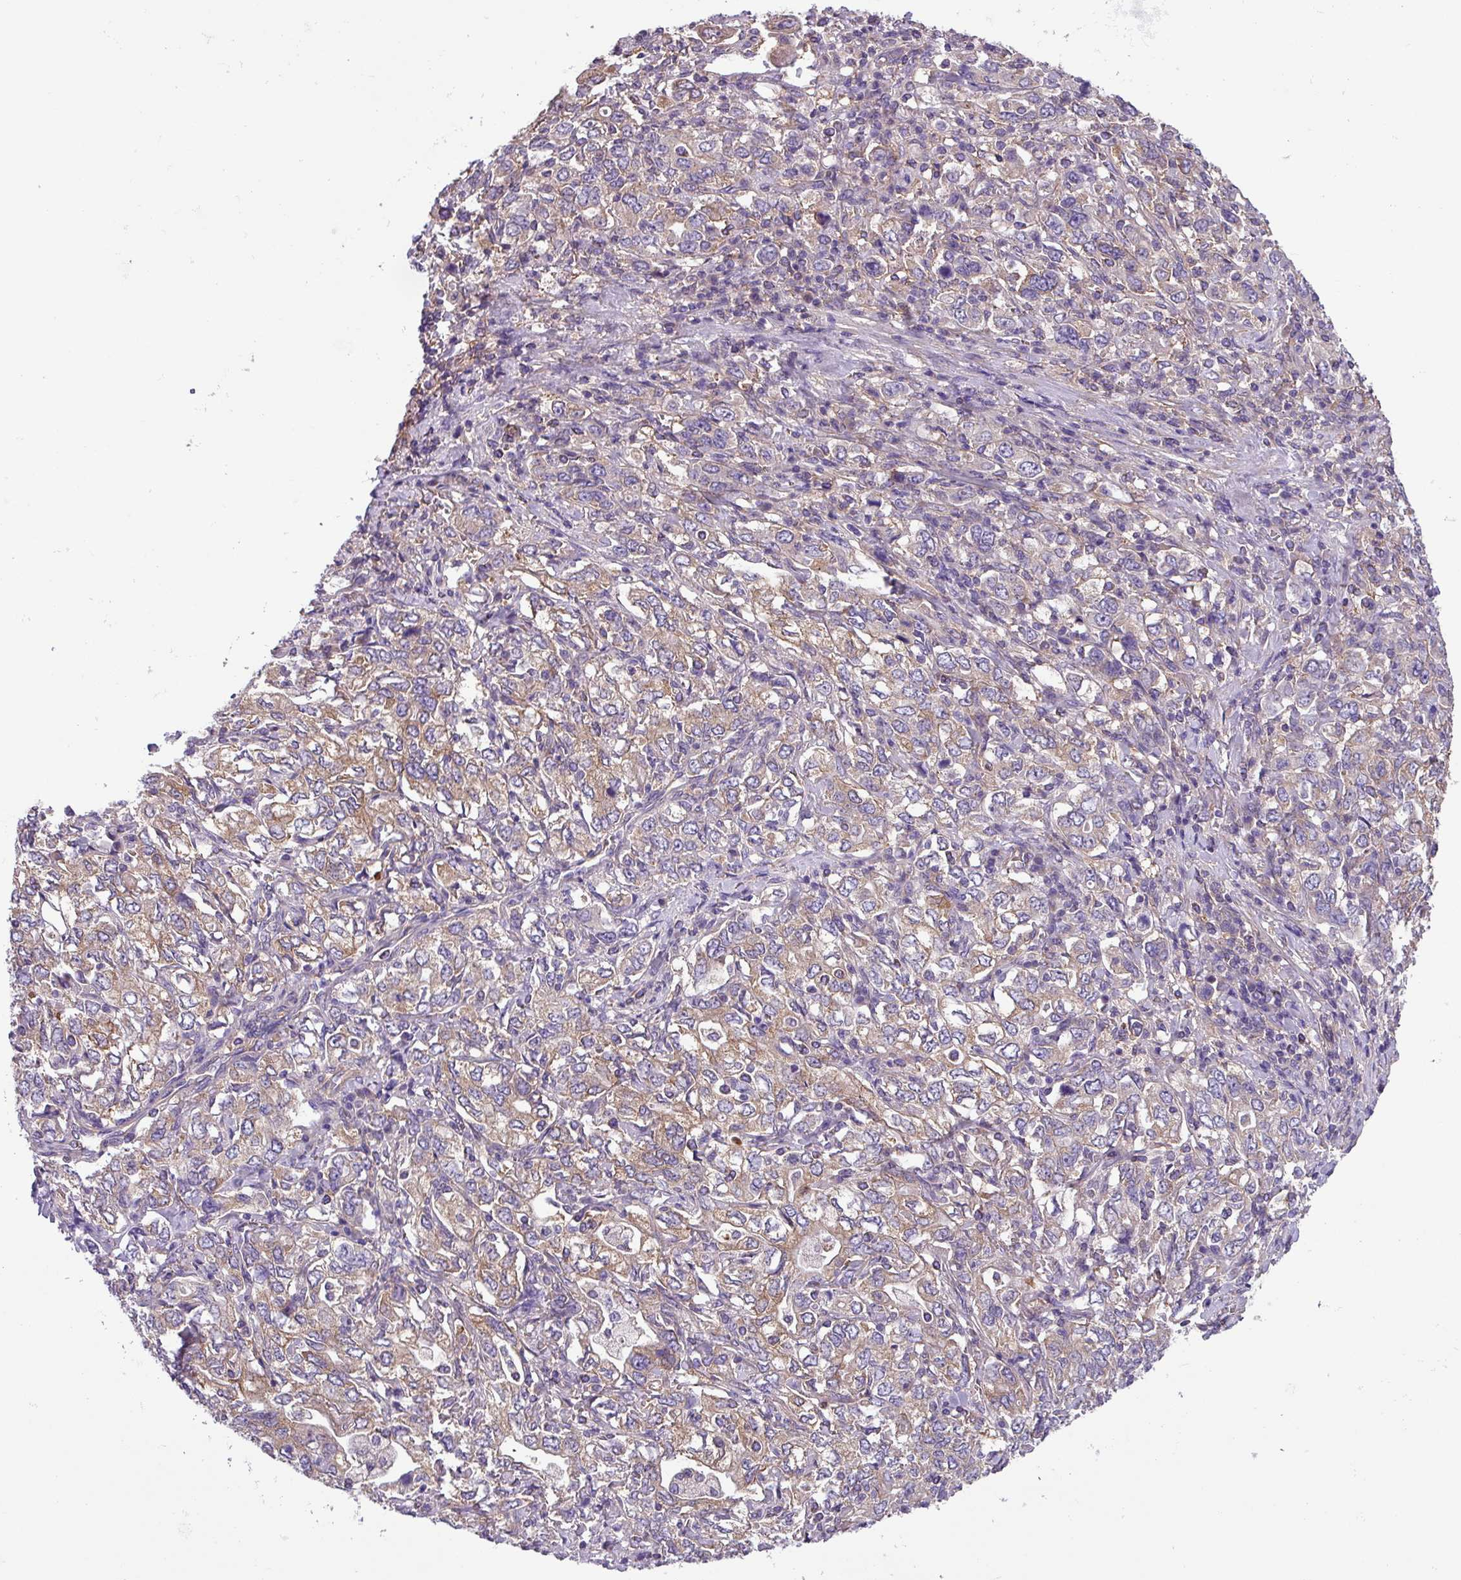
{"staining": {"intensity": "moderate", "quantity": ">75%", "location": "cytoplasmic/membranous"}, "tissue": "stomach cancer", "cell_type": "Tumor cells", "image_type": "cancer", "snomed": [{"axis": "morphology", "description": "Adenocarcinoma, NOS"}, {"axis": "topography", "description": "Stomach, upper"}, {"axis": "topography", "description": "Stomach"}], "caption": "Tumor cells demonstrate medium levels of moderate cytoplasmic/membranous staining in about >75% of cells in adenocarcinoma (stomach). (Stains: DAB (3,3'-diaminobenzidine) in brown, nuclei in blue, Microscopy: brightfield microscopy at high magnification).", "gene": "SLC23A2", "patient": {"sex": "male", "age": 62}}